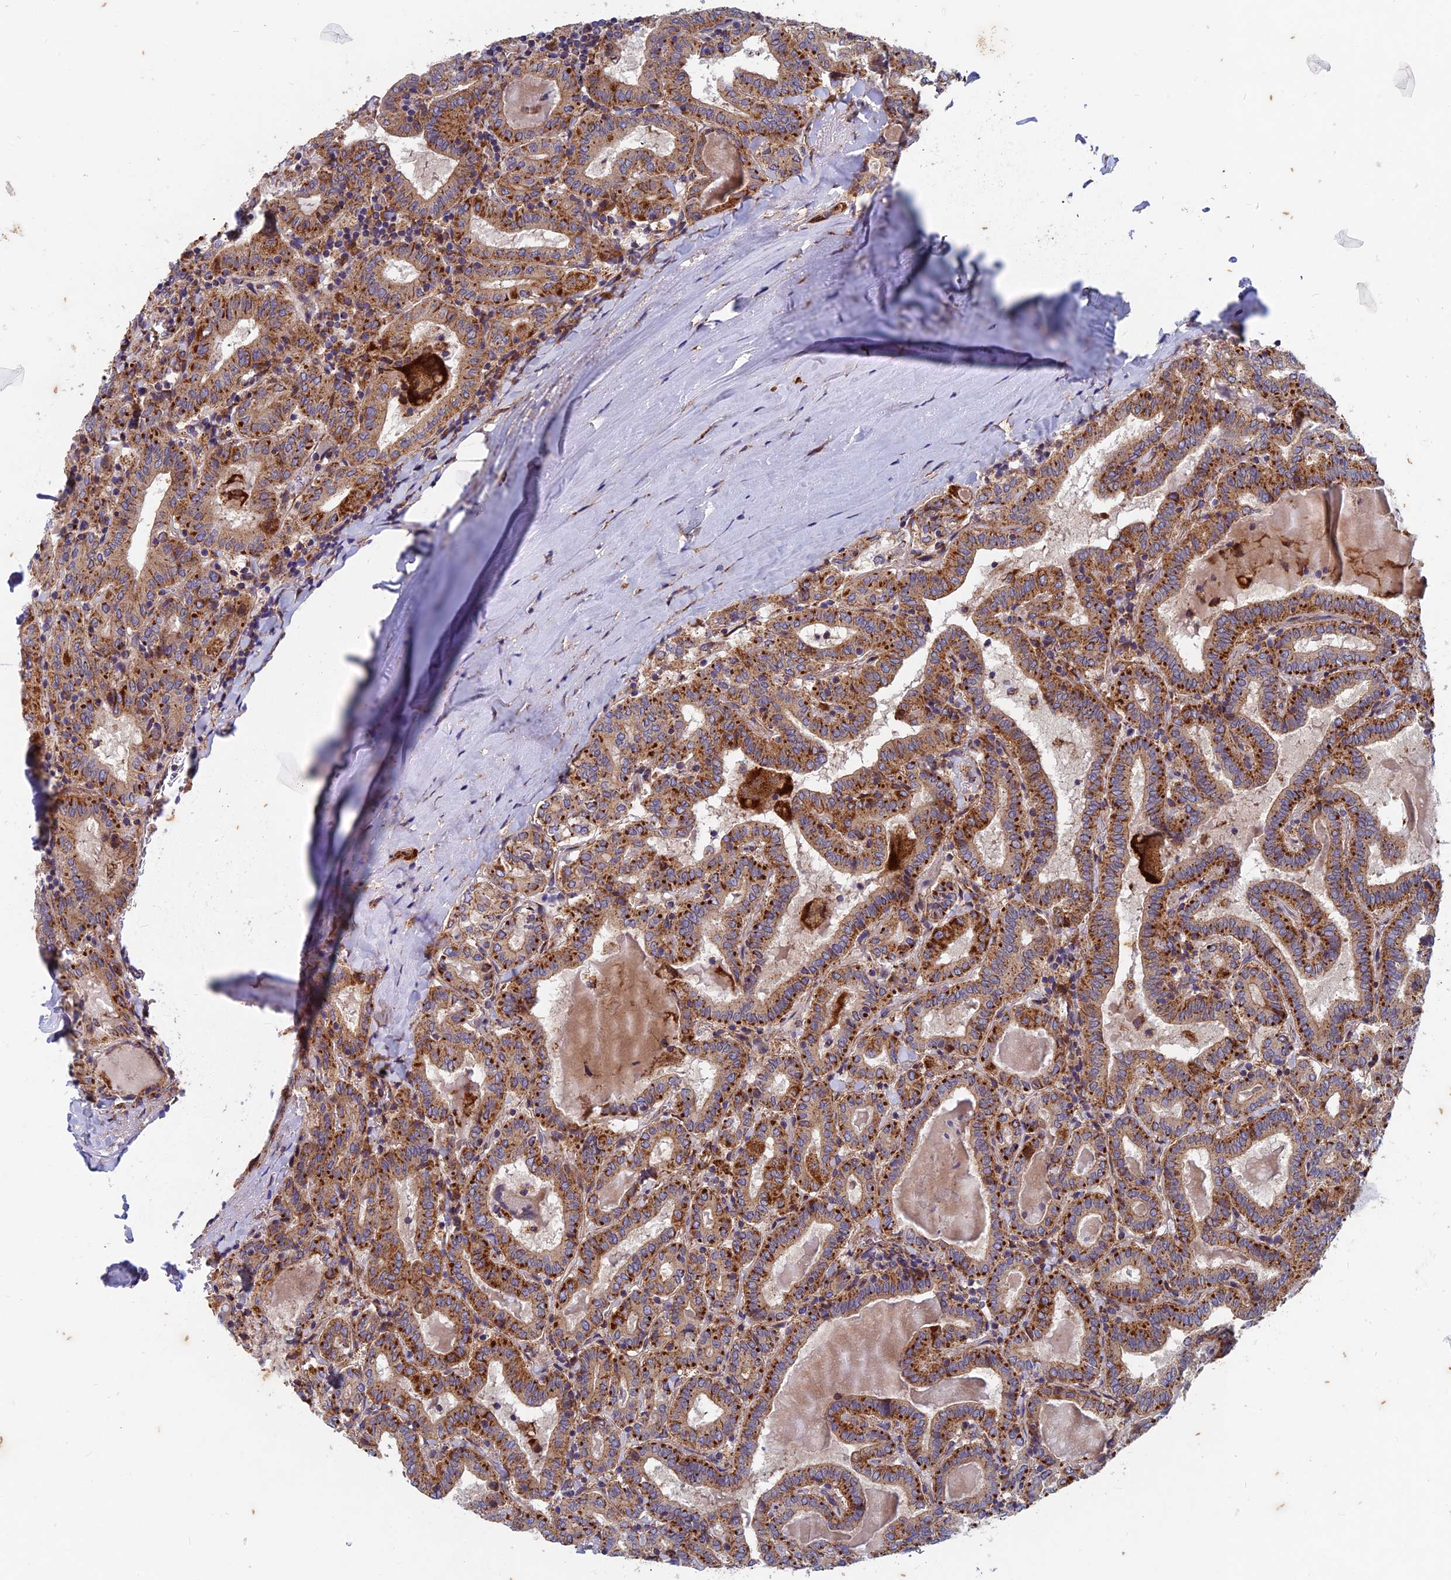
{"staining": {"intensity": "moderate", "quantity": ">75%", "location": "cytoplasmic/membranous"}, "tissue": "thyroid cancer", "cell_type": "Tumor cells", "image_type": "cancer", "snomed": [{"axis": "morphology", "description": "Papillary adenocarcinoma, NOS"}, {"axis": "topography", "description": "Thyroid gland"}], "caption": "High-power microscopy captured an immunohistochemistry (IHC) photomicrograph of thyroid papillary adenocarcinoma, revealing moderate cytoplasmic/membranous staining in approximately >75% of tumor cells.", "gene": "AP4S1", "patient": {"sex": "female", "age": 72}}